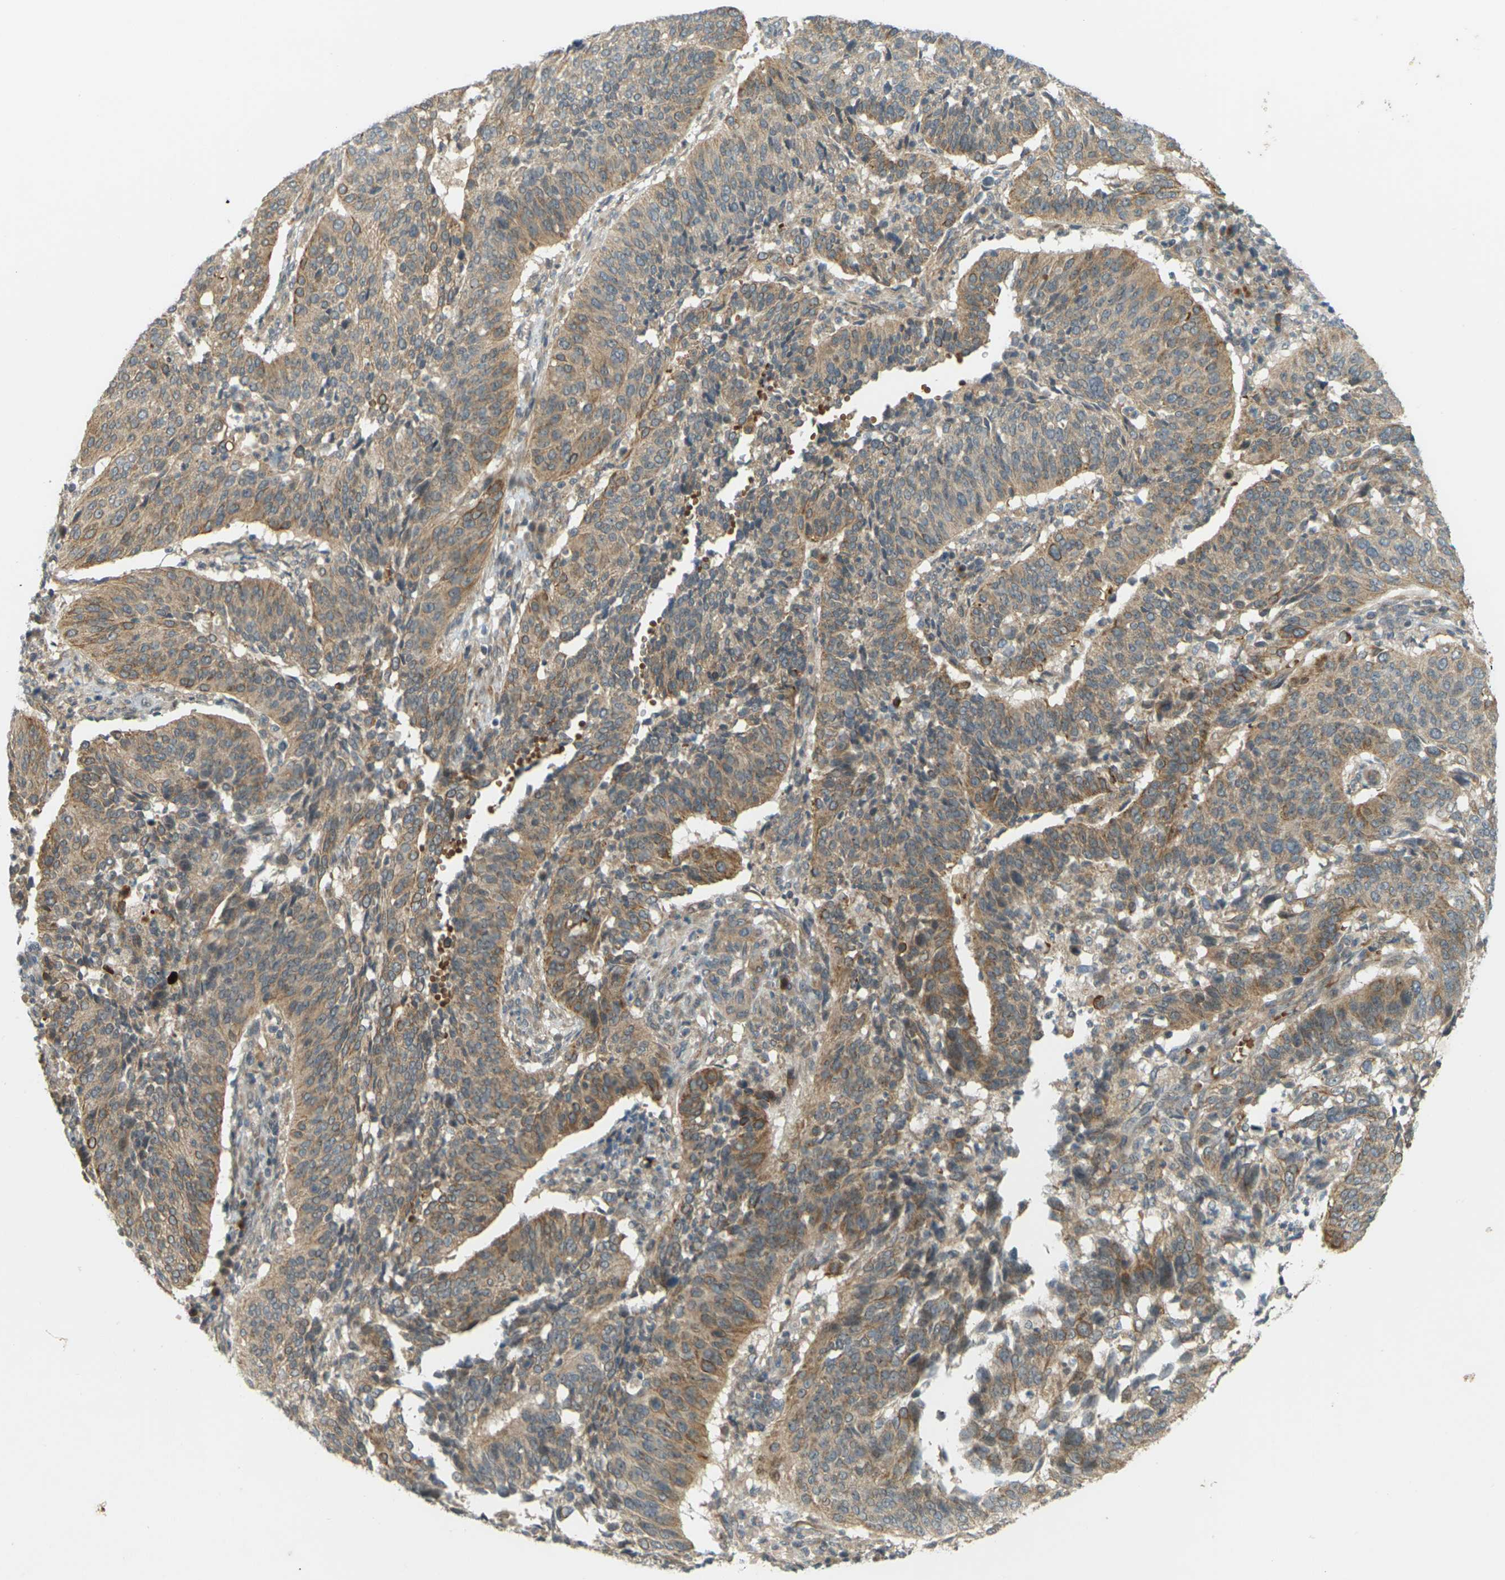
{"staining": {"intensity": "moderate", "quantity": ">75%", "location": "cytoplasmic/membranous"}, "tissue": "cervical cancer", "cell_type": "Tumor cells", "image_type": "cancer", "snomed": [{"axis": "morphology", "description": "Normal tissue, NOS"}, {"axis": "morphology", "description": "Squamous cell carcinoma, NOS"}, {"axis": "topography", "description": "Cervix"}], "caption": "Human cervical squamous cell carcinoma stained for a protein (brown) exhibits moderate cytoplasmic/membranous positive staining in approximately >75% of tumor cells.", "gene": "SOCS6", "patient": {"sex": "female", "age": 39}}